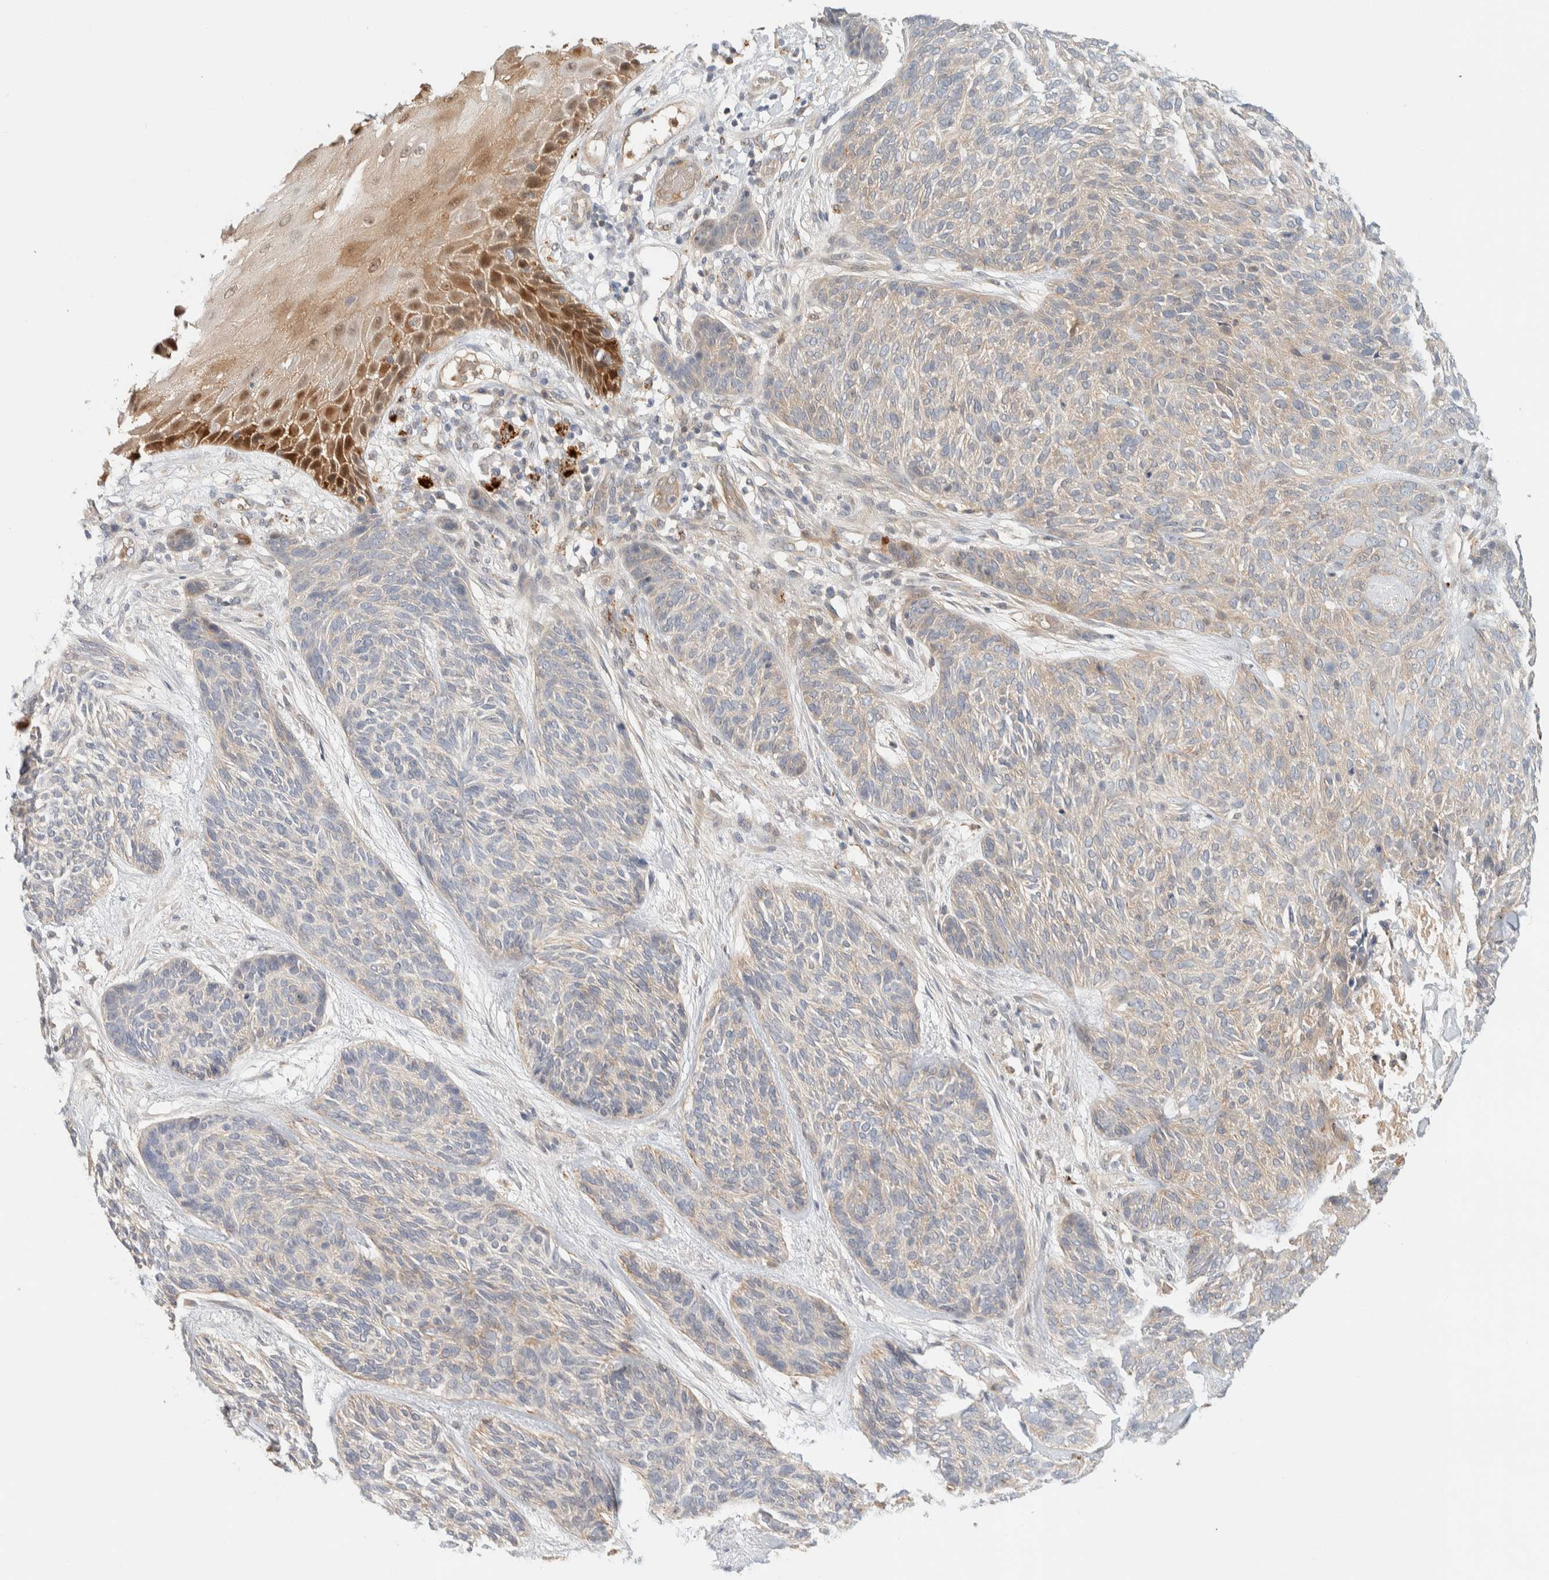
{"staining": {"intensity": "negative", "quantity": "none", "location": "none"}, "tissue": "skin cancer", "cell_type": "Tumor cells", "image_type": "cancer", "snomed": [{"axis": "morphology", "description": "Basal cell carcinoma"}, {"axis": "topography", "description": "Skin"}], "caption": "There is no significant positivity in tumor cells of basal cell carcinoma (skin).", "gene": "GCLM", "patient": {"sex": "male", "age": 55}}